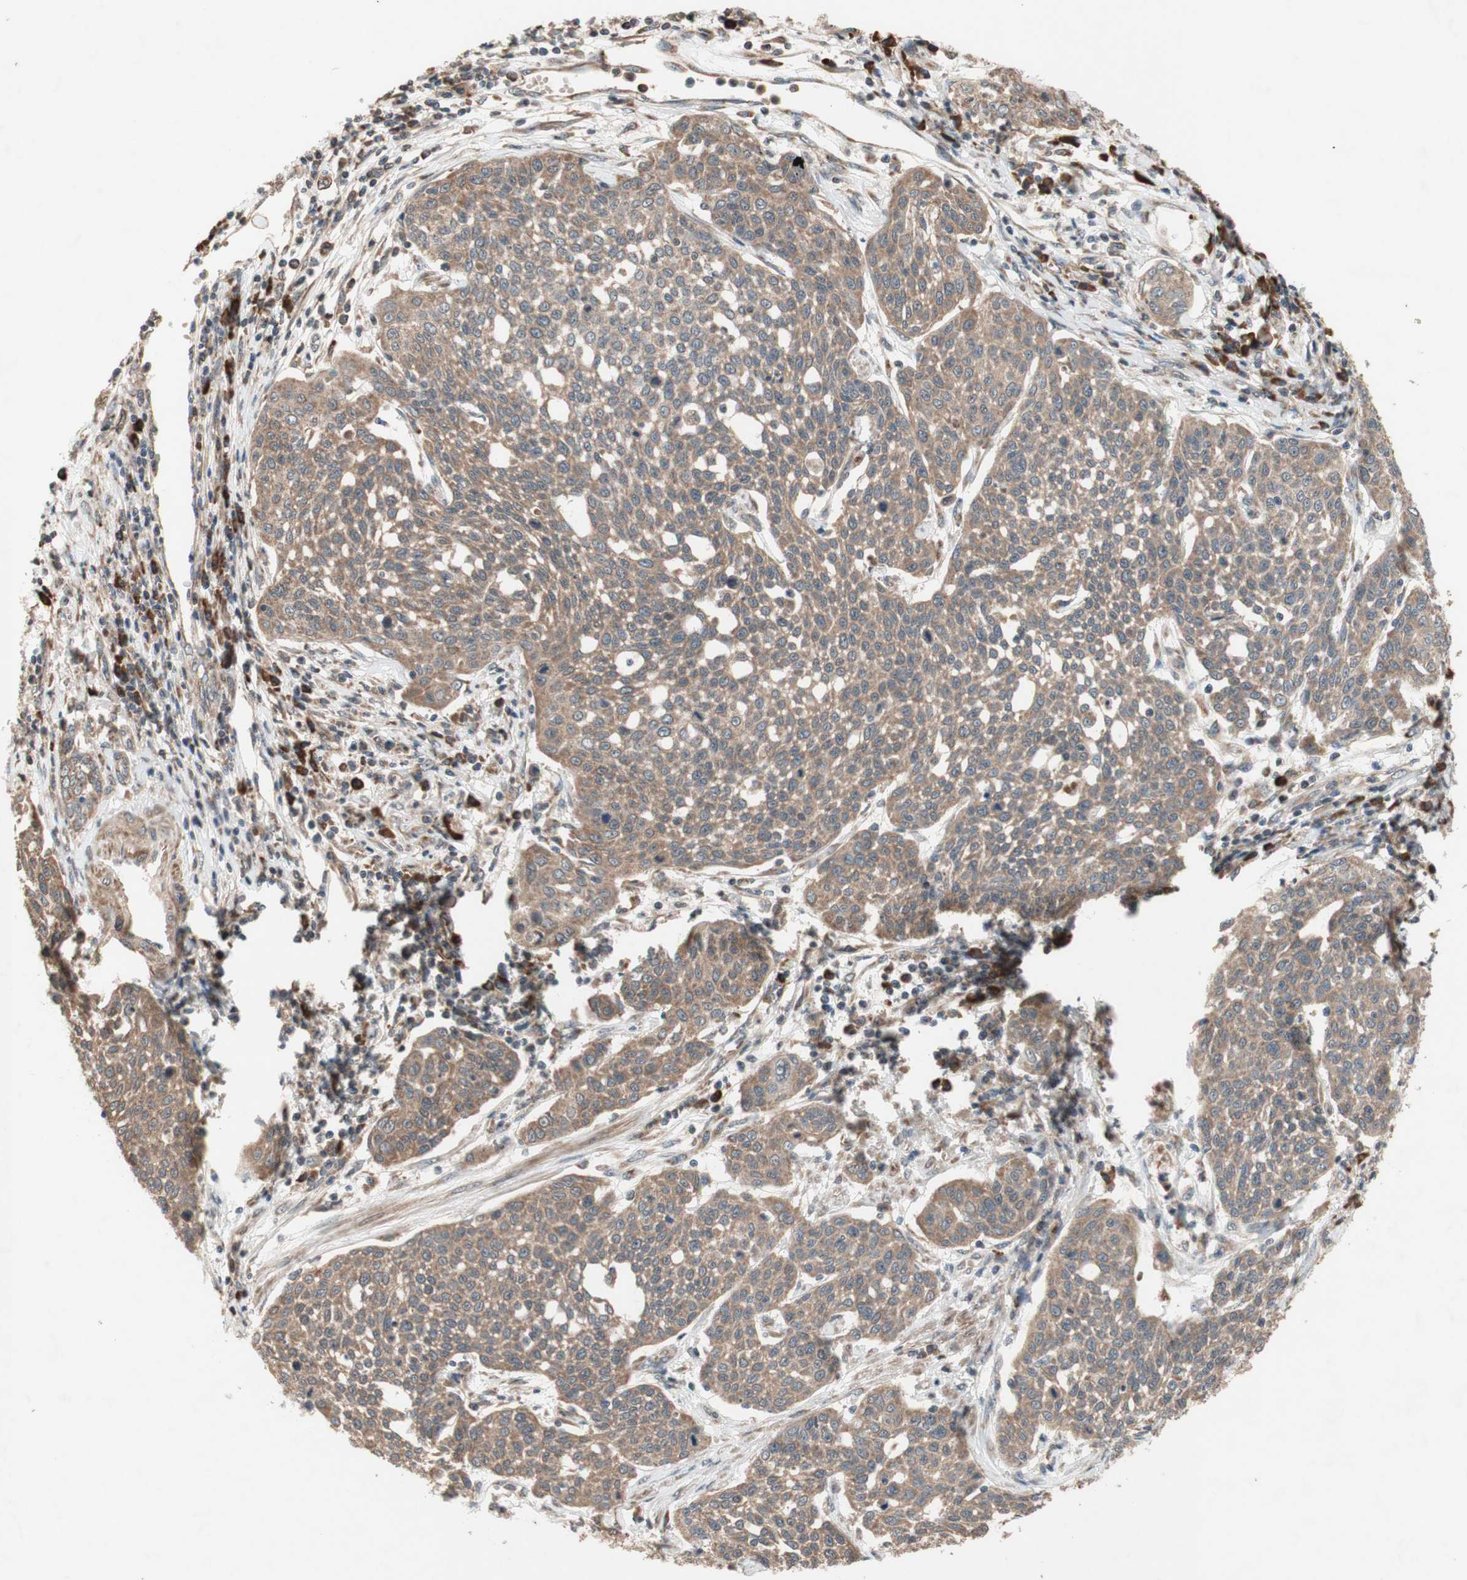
{"staining": {"intensity": "weak", "quantity": ">75%", "location": "cytoplasmic/membranous"}, "tissue": "cervical cancer", "cell_type": "Tumor cells", "image_type": "cancer", "snomed": [{"axis": "morphology", "description": "Squamous cell carcinoma, NOS"}, {"axis": "topography", "description": "Cervix"}], "caption": "Cervical cancer stained for a protein (brown) demonstrates weak cytoplasmic/membranous positive staining in approximately >75% of tumor cells.", "gene": "DDOST", "patient": {"sex": "female", "age": 34}}